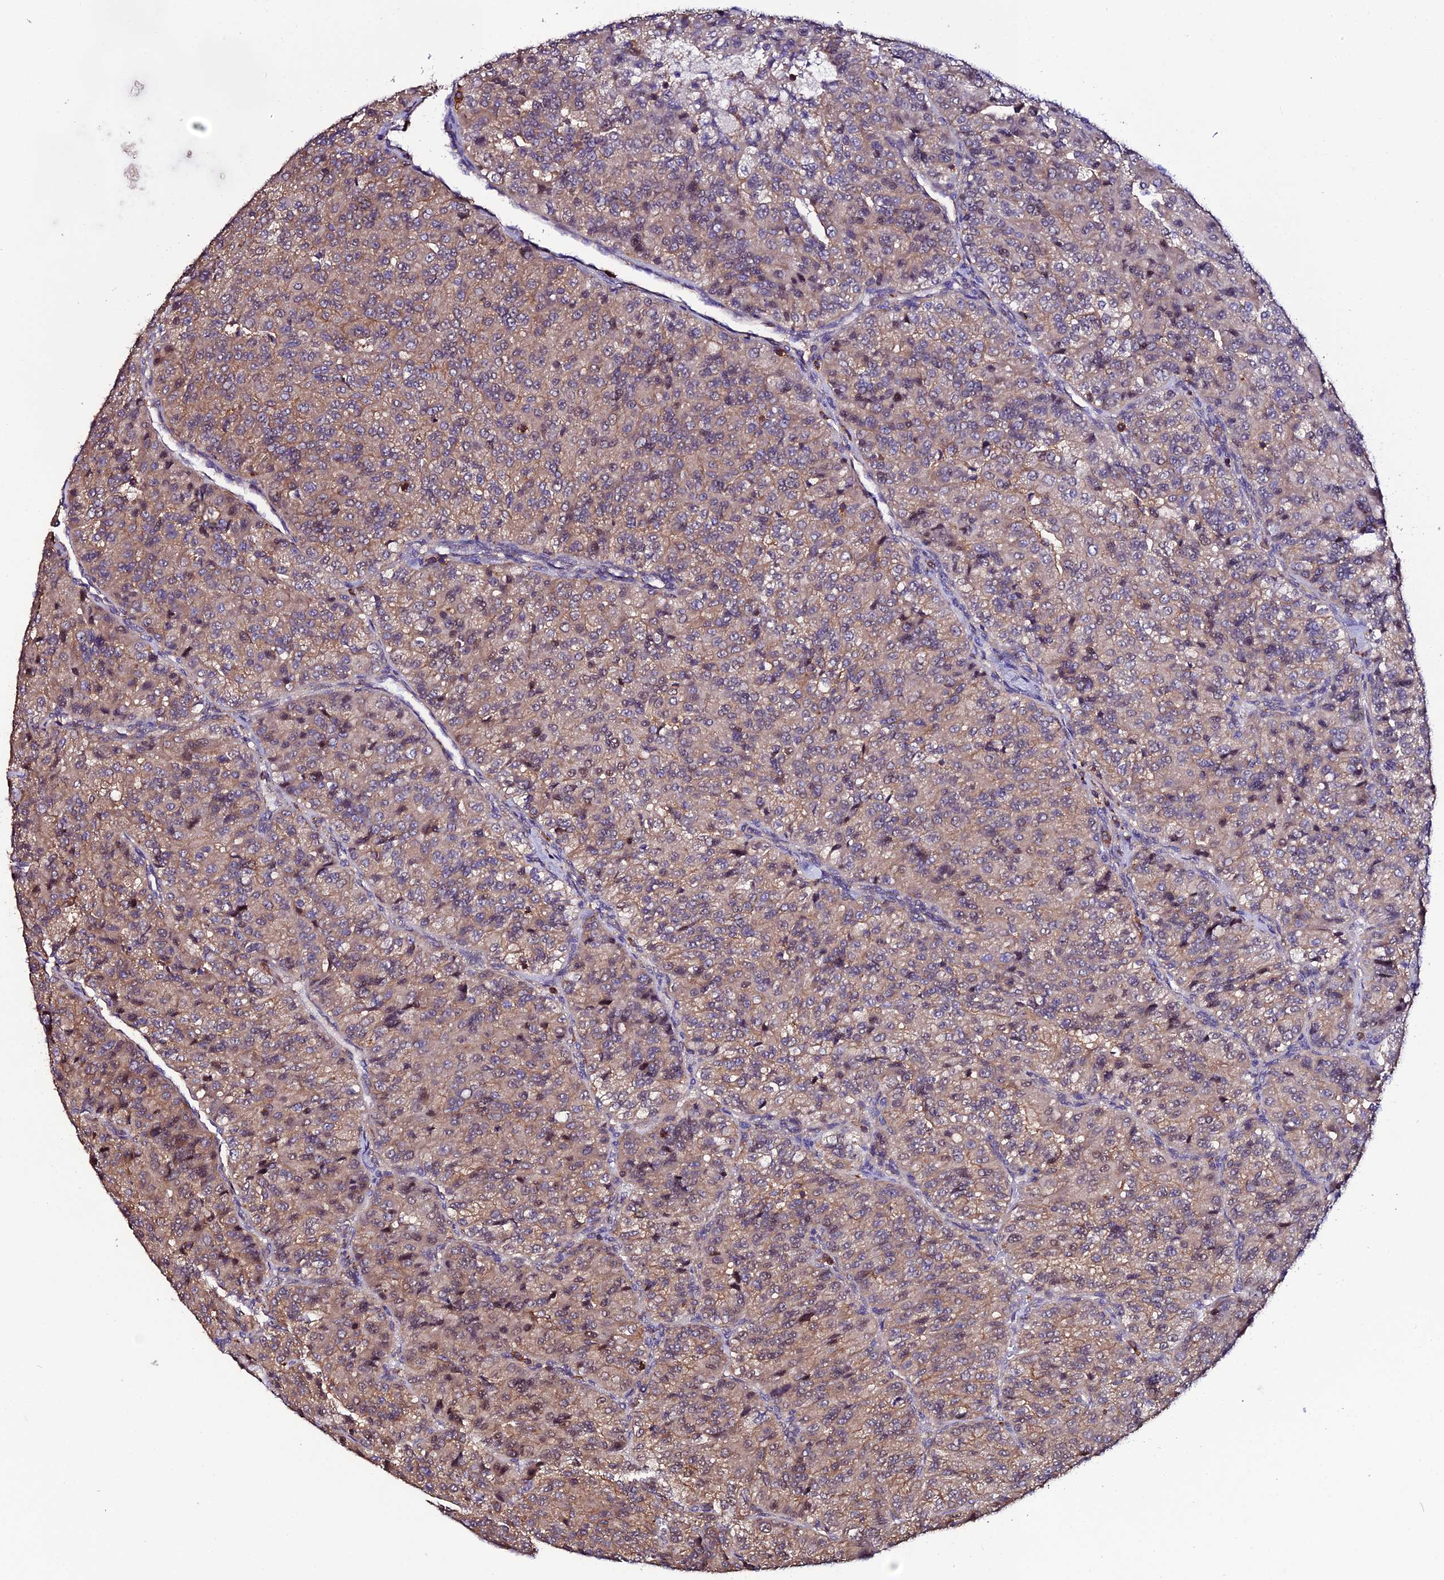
{"staining": {"intensity": "moderate", "quantity": ">75%", "location": "cytoplasmic/membranous"}, "tissue": "renal cancer", "cell_type": "Tumor cells", "image_type": "cancer", "snomed": [{"axis": "morphology", "description": "Adenocarcinoma, NOS"}, {"axis": "topography", "description": "Kidney"}], "caption": "This photomicrograph shows immunohistochemistry staining of renal cancer (adenocarcinoma), with medium moderate cytoplasmic/membranous positivity in about >75% of tumor cells.", "gene": "USP17L15", "patient": {"sex": "female", "age": 63}}